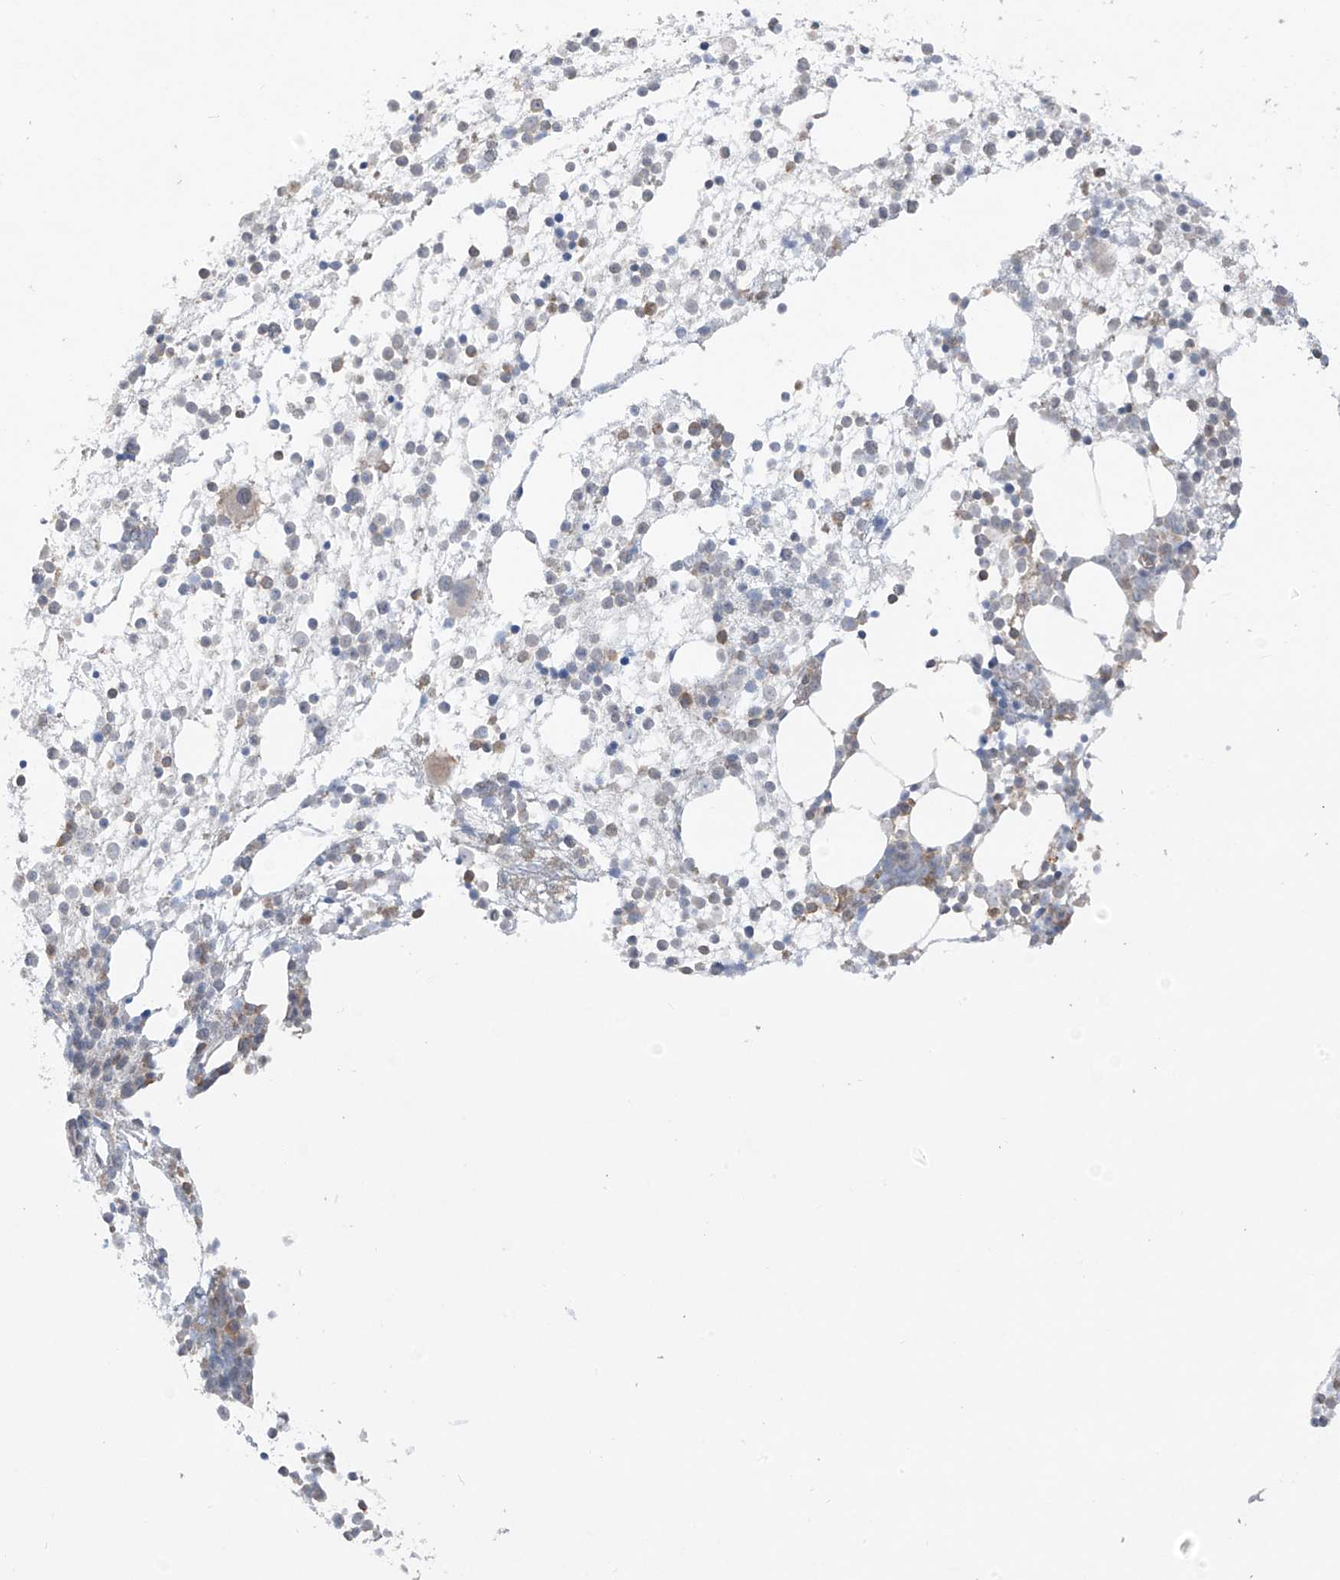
{"staining": {"intensity": "weak", "quantity": "<25%", "location": "cytoplasmic/membranous"}, "tissue": "bone marrow", "cell_type": "Hematopoietic cells", "image_type": "normal", "snomed": [{"axis": "morphology", "description": "Normal tissue, NOS"}, {"axis": "topography", "description": "Bone marrow"}], "caption": "This is a micrograph of immunohistochemistry staining of unremarkable bone marrow, which shows no staining in hematopoietic cells. (Immunohistochemistry (ihc), brightfield microscopy, high magnification).", "gene": "ANGEL2", "patient": {"sex": "male", "age": 54}}